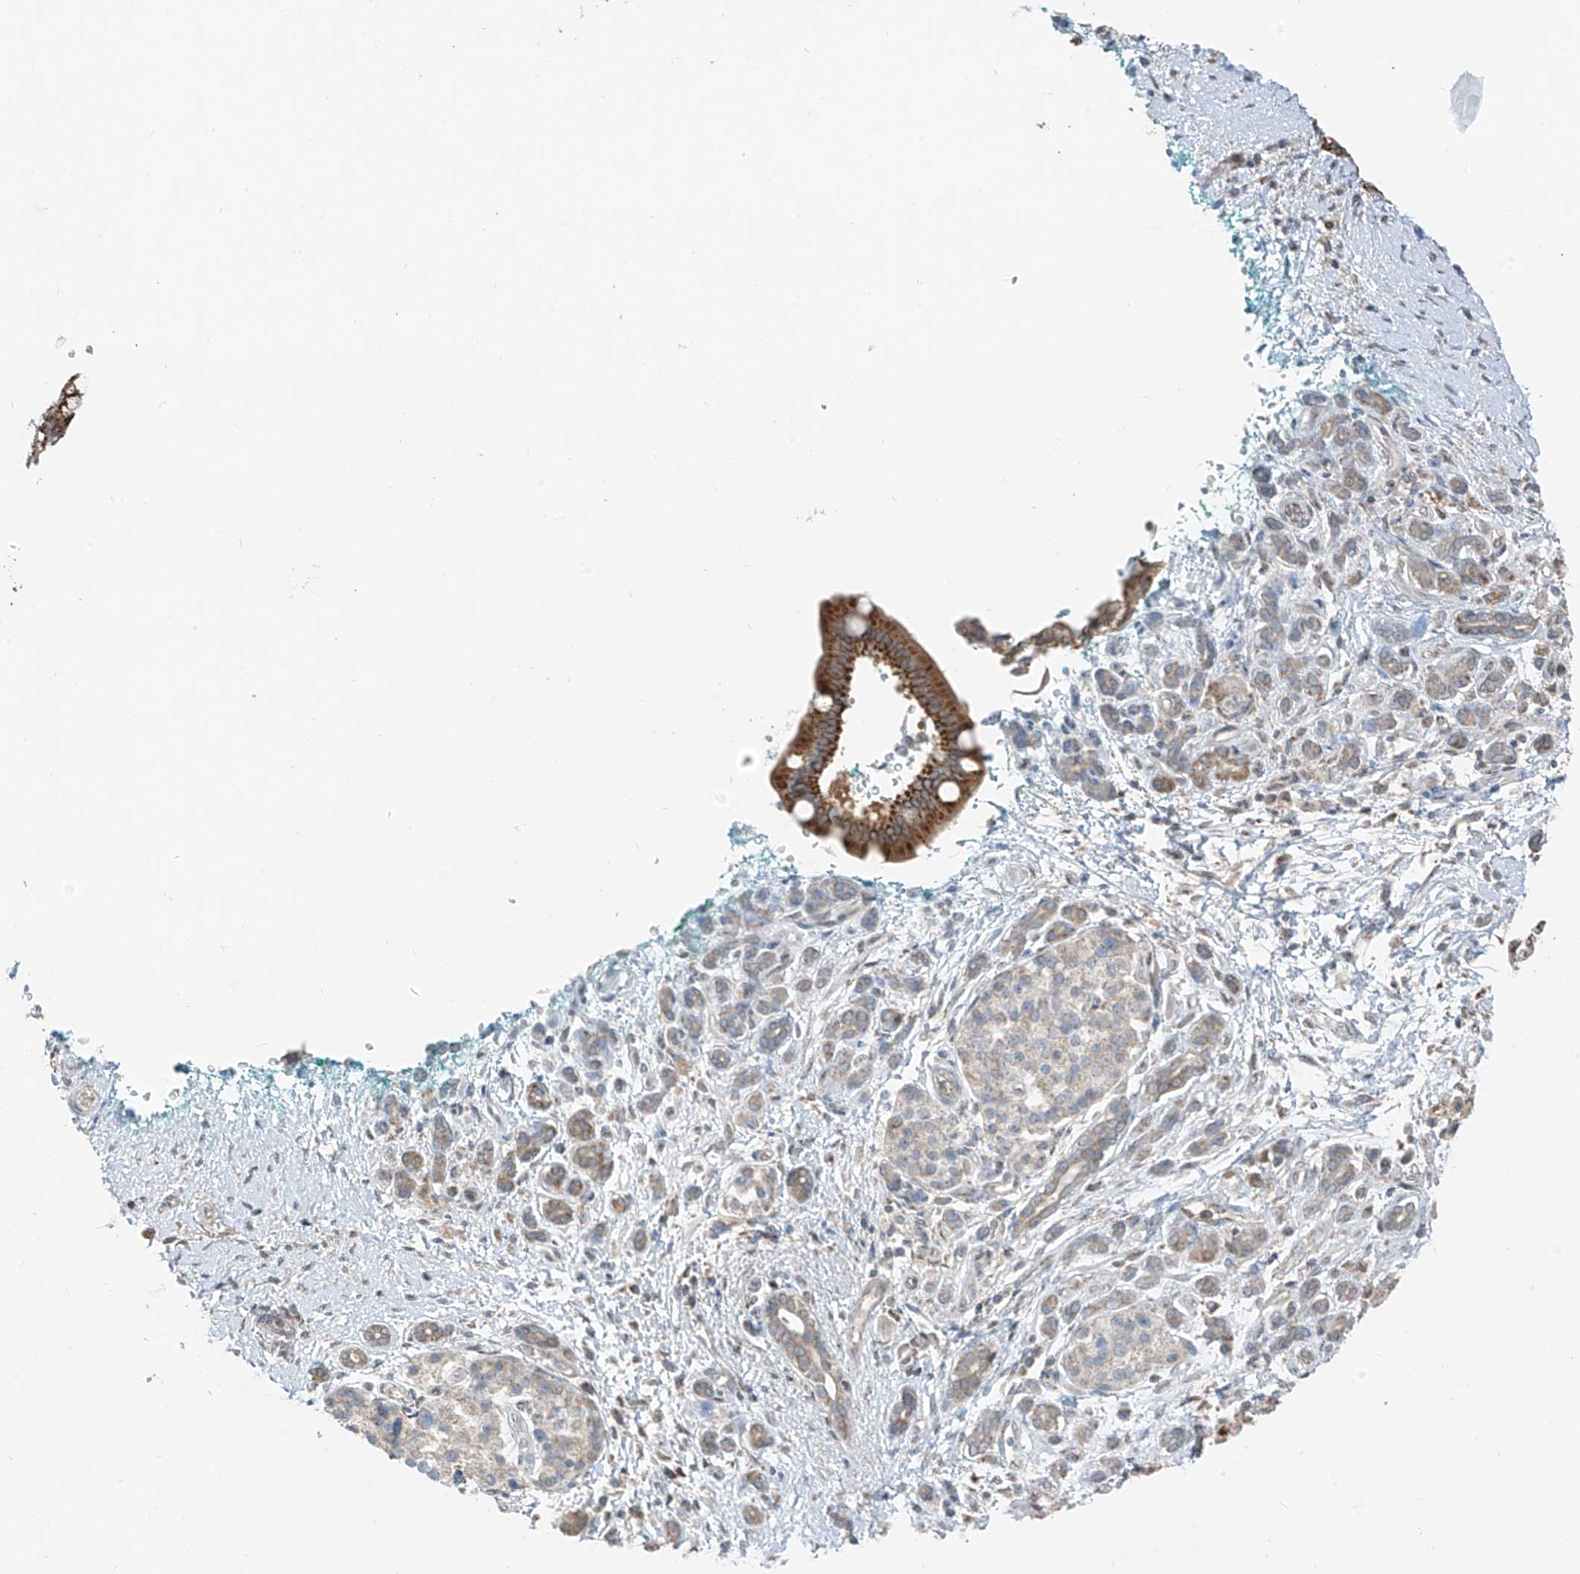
{"staining": {"intensity": "strong", "quantity": "25%-75%", "location": "cytoplasmic/membranous"}, "tissue": "pancreatic cancer", "cell_type": "Tumor cells", "image_type": "cancer", "snomed": [{"axis": "morphology", "description": "Adenocarcinoma, NOS"}, {"axis": "topography", "description": "Pancreas"}], "caption": "Tumor cells show high levels of strong cytoplasmic/membranous positivity in approximately 25%-75% of cells in pancreatic adenocarcinoma.", "gene": "ETHE1", "patient": {"sex": "male", "age": 78}}